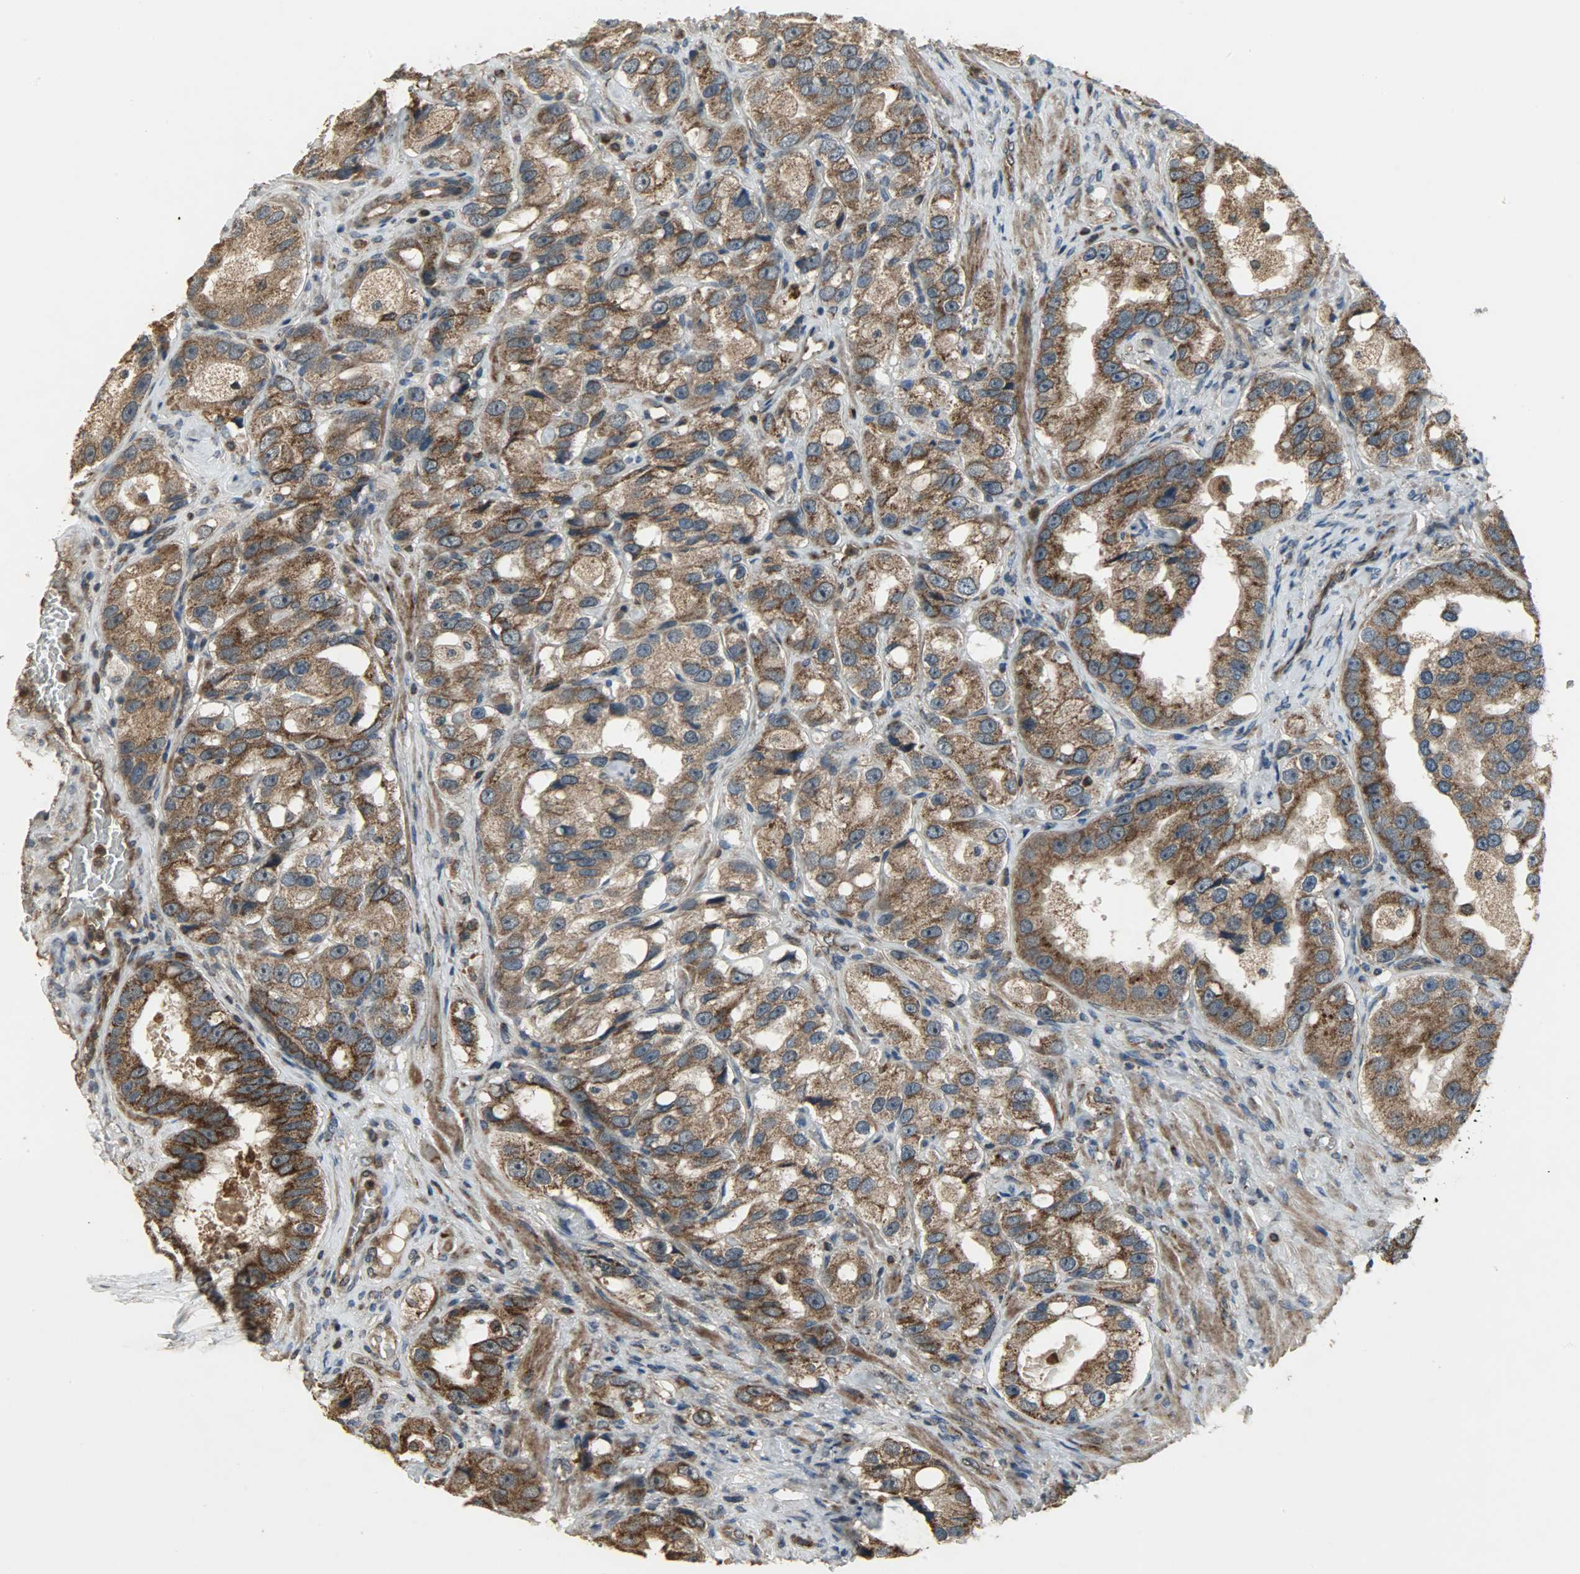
{"staining": {"intensity": "strong", "quantity": ">75%", "location": "cytoplasmic/membranous"}, "tissue": "prostate cancer", "cell_type": "Tumor cells", "image_type": "cancer", "snomed": [{"axis": "morphology", "description": "Adenocarcinoma, High grade"}, {"axis": "topography", "description": "Prostate"}], "caption": "Tumor cells exhibit strong cytoplasmic/membranous staining in approximately >75% of cells in high-grade adenocarcinoma (prostate).", "gene": "AMT", "patient": {"sex": "male", "age": 63}}